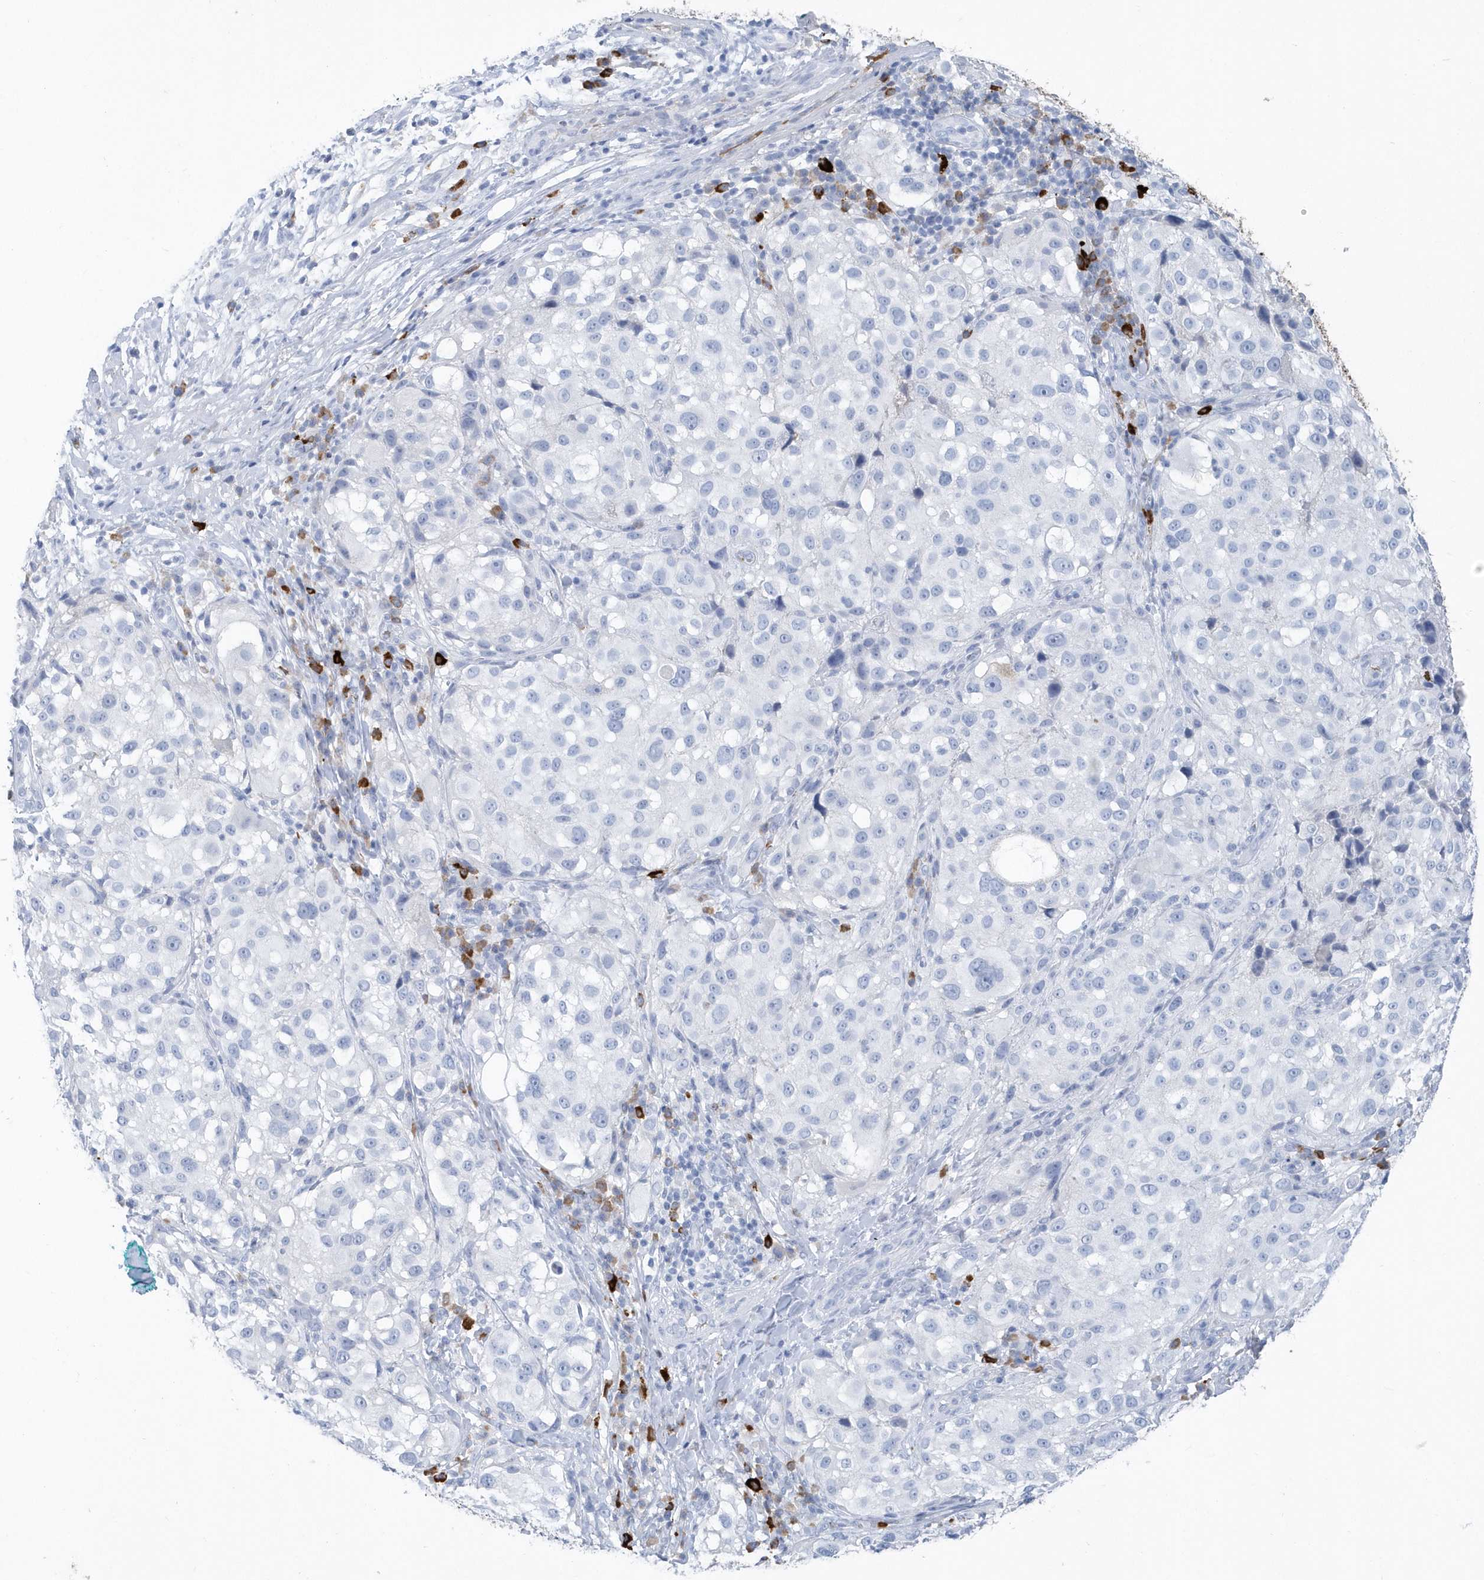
{"staining": {"intensity": "negative", "quantity": "none", "location": "none"}, "tissue": "melanoma", "cell_type": "Tumor cells", "image_type": "cancer", "snomed": [{"axis": "morphology", "description": "Necrosis, NOS"}, {"axis": "morphology", "description": "Malignant melanoma, NOS"}, {"axis": "topography", "description": "Skin"}], "caption": "The histopathology image exhibits no staining of tumor cells in malignant melanoma.", "gene": "JCHAIN", "patient": {"sex": "female", "age": 87}}